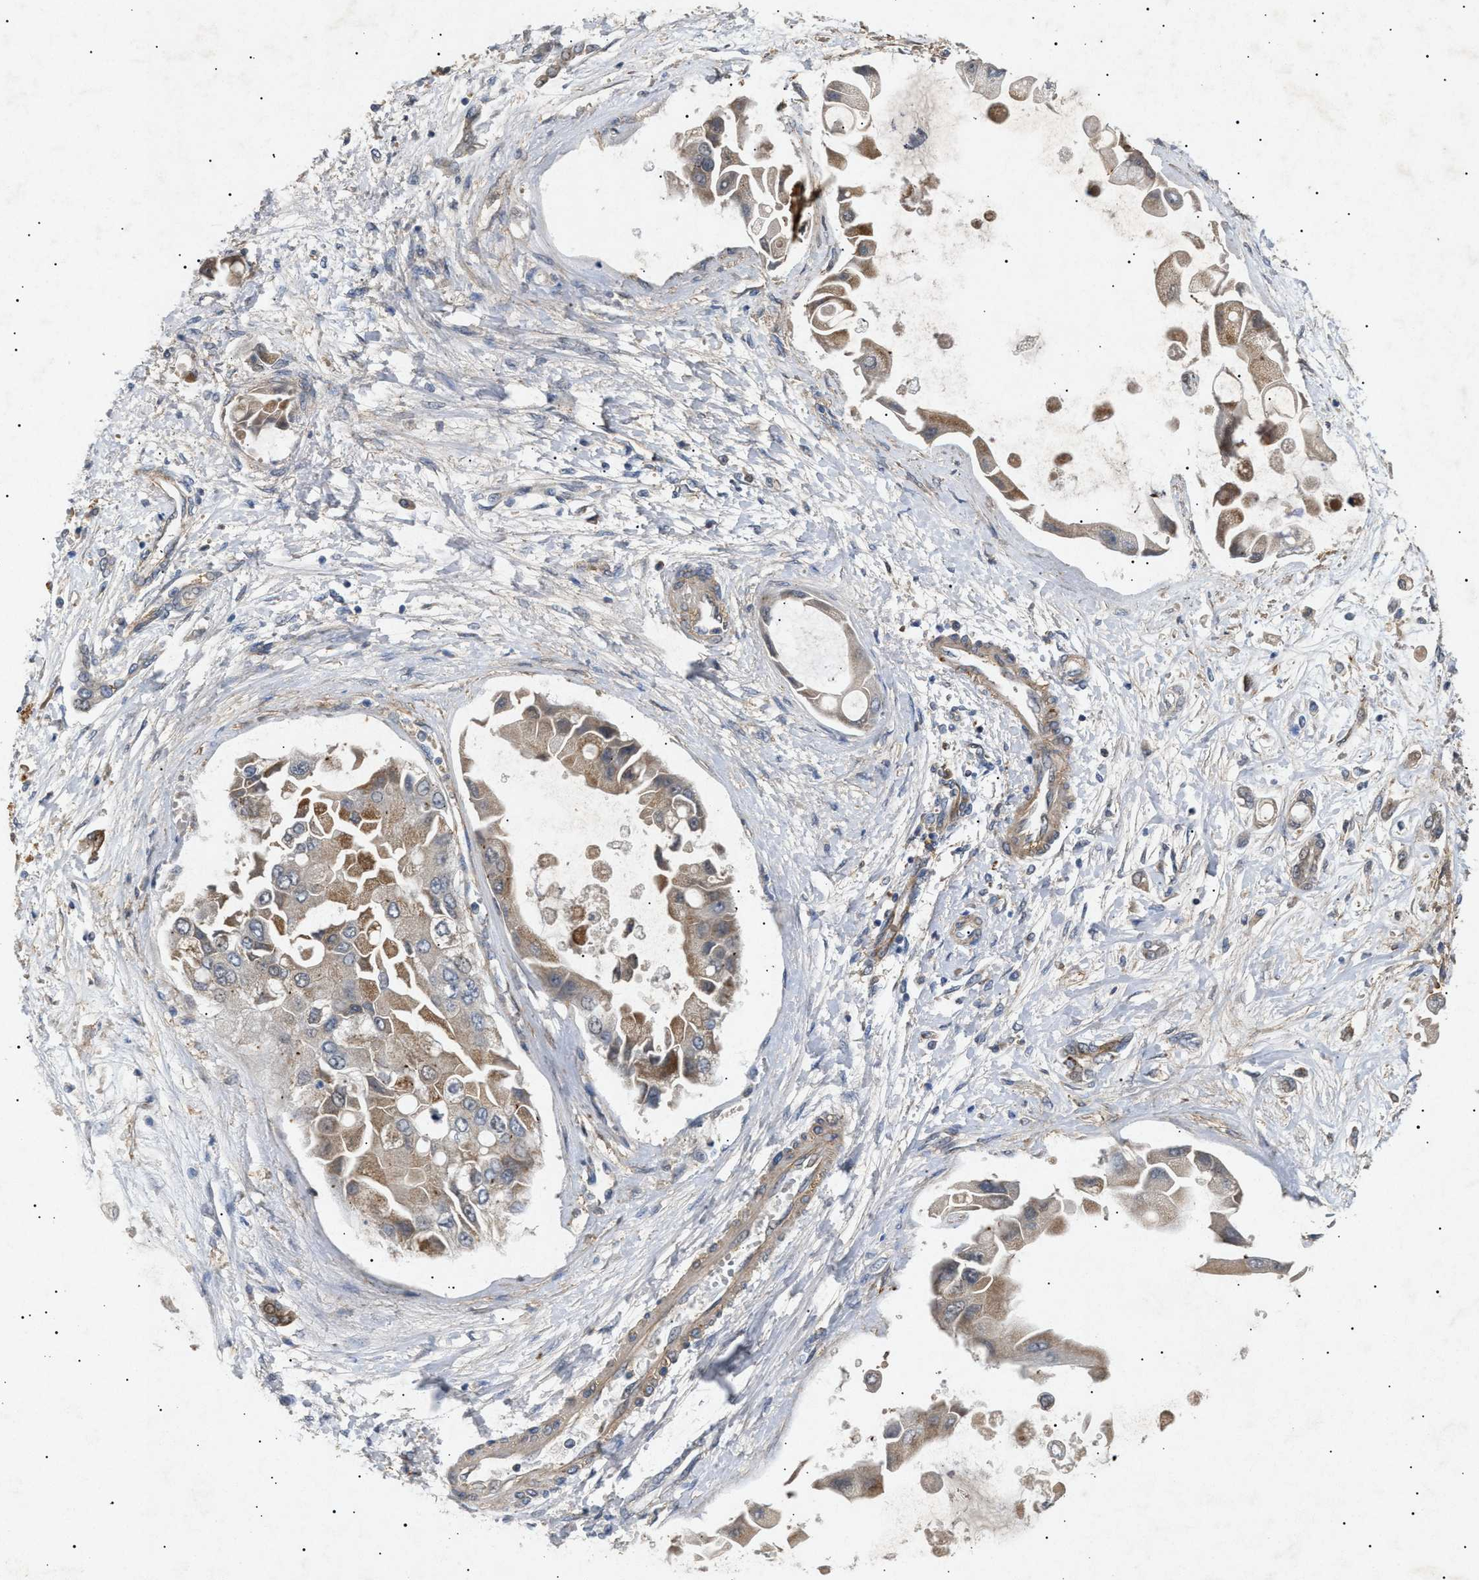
{"staining": {"intensity": "moderate", "quantity": "25%-75%", "location": "cytoplasmic/membranous"}, "tissue": "liver cancer", "cell_type": "Tumor cells", "image_type": "cancer", "snomed": [{"axis": "morphology", "description": "Cholangiocarcinoma"}, {"axis": "topography", "description": "Liver"}], "caption": "Protein expression by IHC demonstrates moderate cytoplasmic/membranous positivity in approximately 25%-75% of tumor cells in cholangiocarcinoma (liver).", "gene": "SIRT5", "patient": {"sex": "male", "age": 50}}